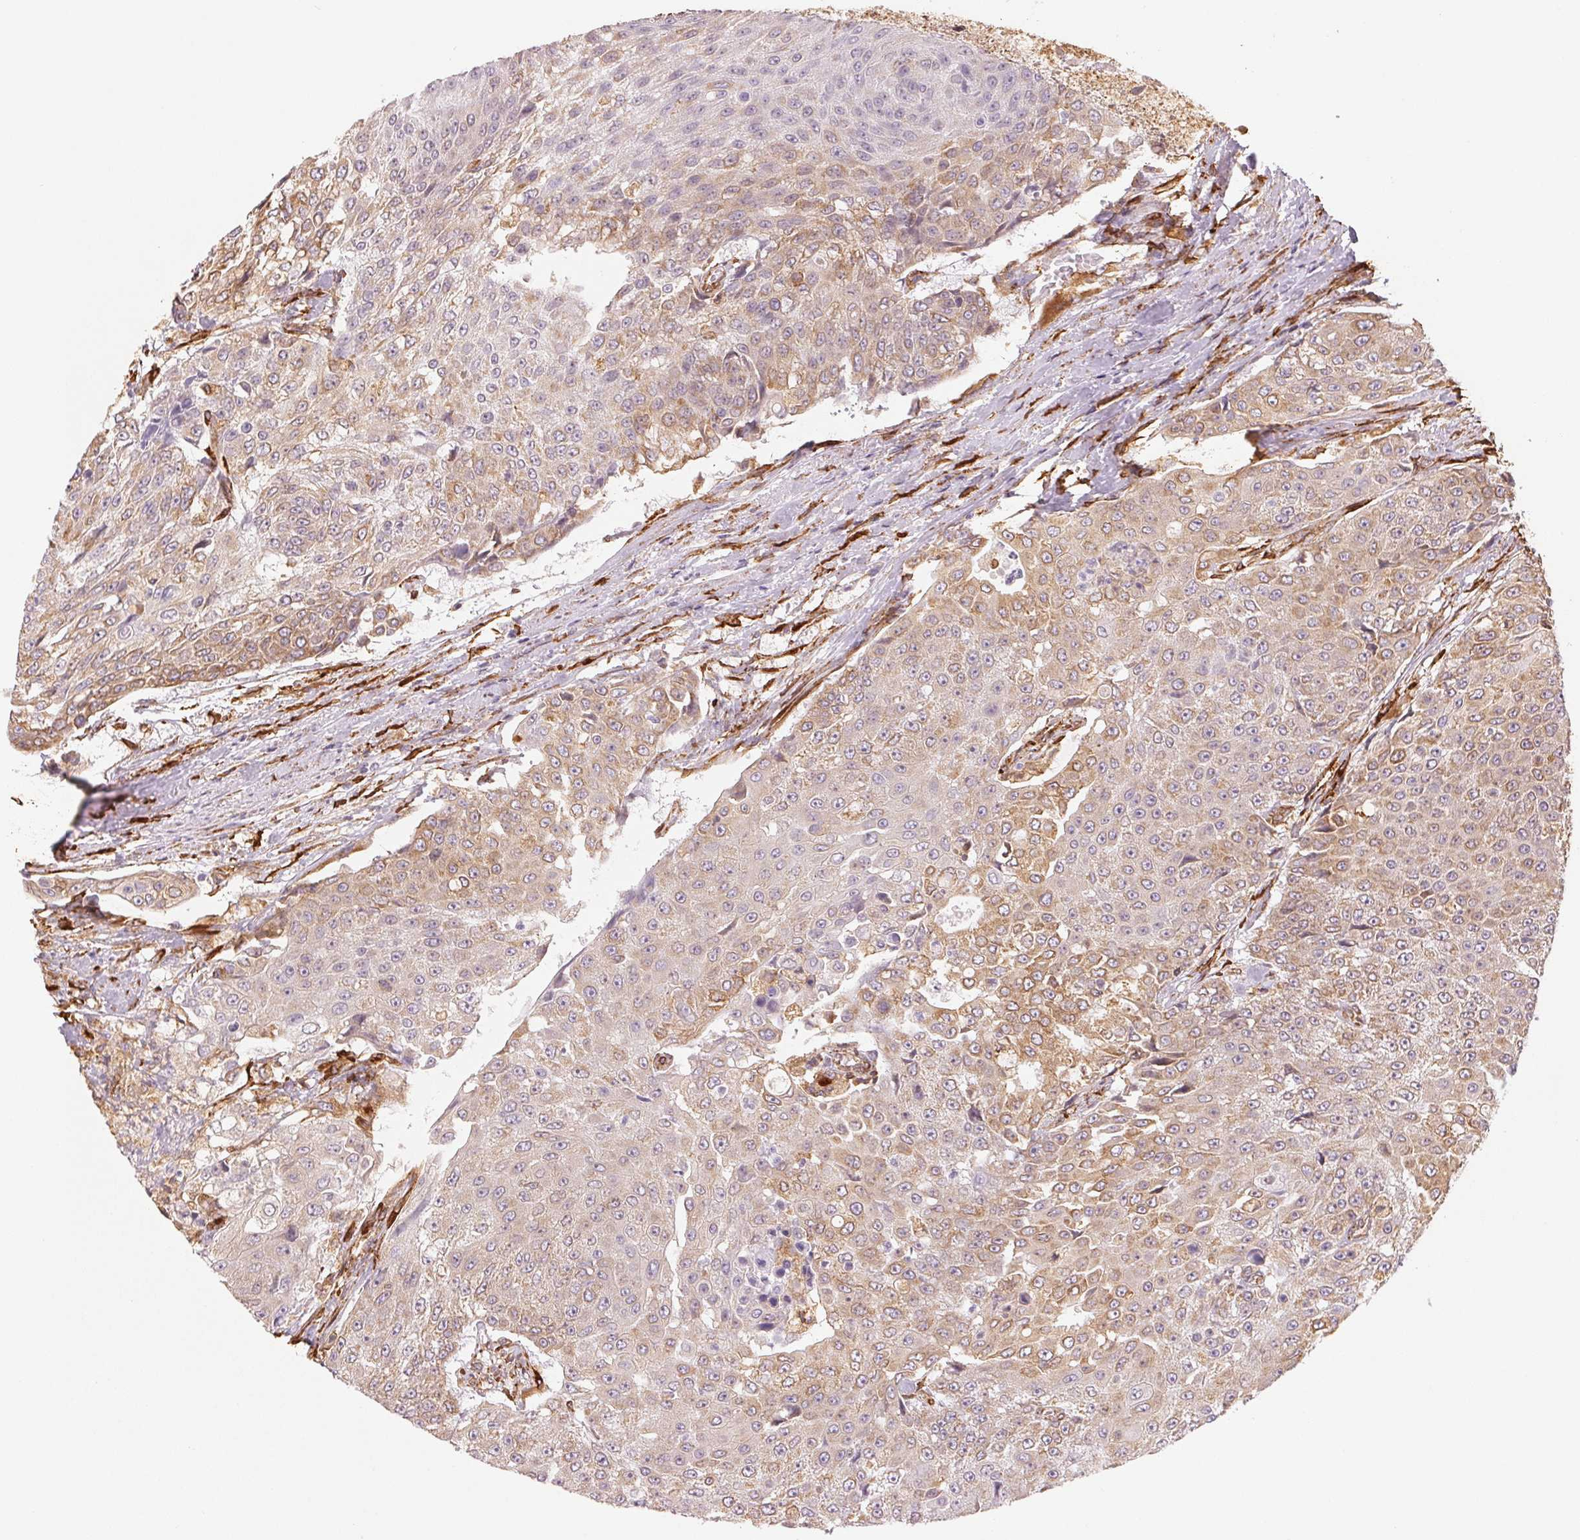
{"staining": {"intensity": "moderate", "quantity": "25%-75%", "location": "cytoplasmic/membranous"}, "tissue": "urothelial cancer", "cell_type": "Tumor cells", "image_type": "cancer", "snomed": [{"axis": "morphology", "description": "Urothelial carcinoma, High grade"}, {"axis": "topography", "description": "Urinary bladder"}], "caption": "Urothelial cancer tissue reveals moderate cytoplasmic/membranous expression in approximately 25%-75% of tumor cells The protein is shown in brown color, while the nuclei are stained blue.", "gene": "RCN3", "patient": {"sex": "female", "age": 63}}